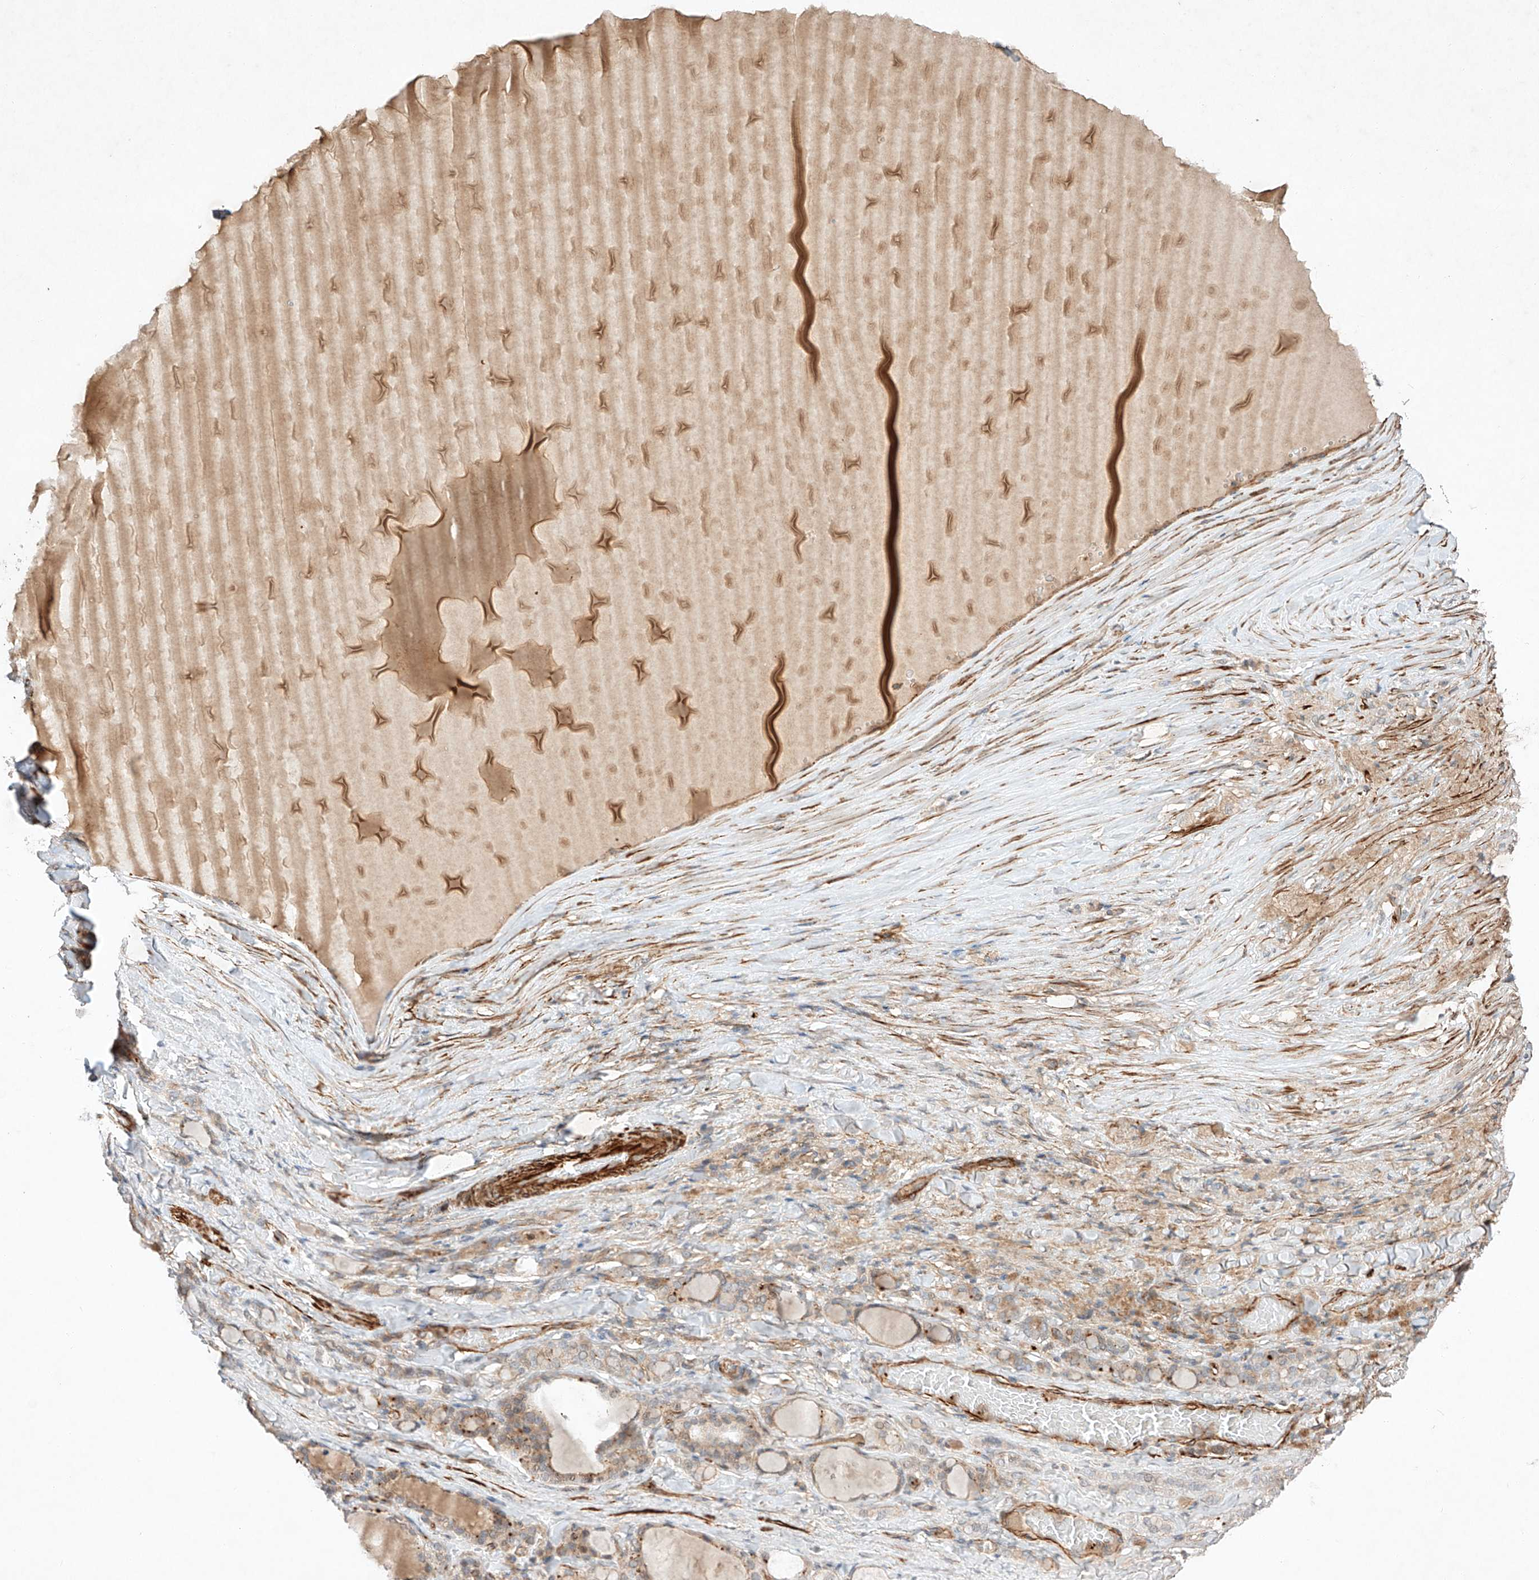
{"staining": {"intensity": "moderate", "quantity": ">75%", "location": "cytoplasmic/membranous"}, "tissue": "thyroid gland", "cell_type": "Glandular cells", "image_type": "normal", "snomed": [{"axis": "morphology", "description": "Normal tissue, NOS"}, {"axis": "topography", "description": "Thyroid gland"}], "caption": "Protein expression by IHC demonstrates moderate cytoplasmic/membranous expression in approximately >75% of glandular cells in normal thyroid gland.", "gene": "ARHGAP33", "patient": {"sex": "female", "age": 22}}